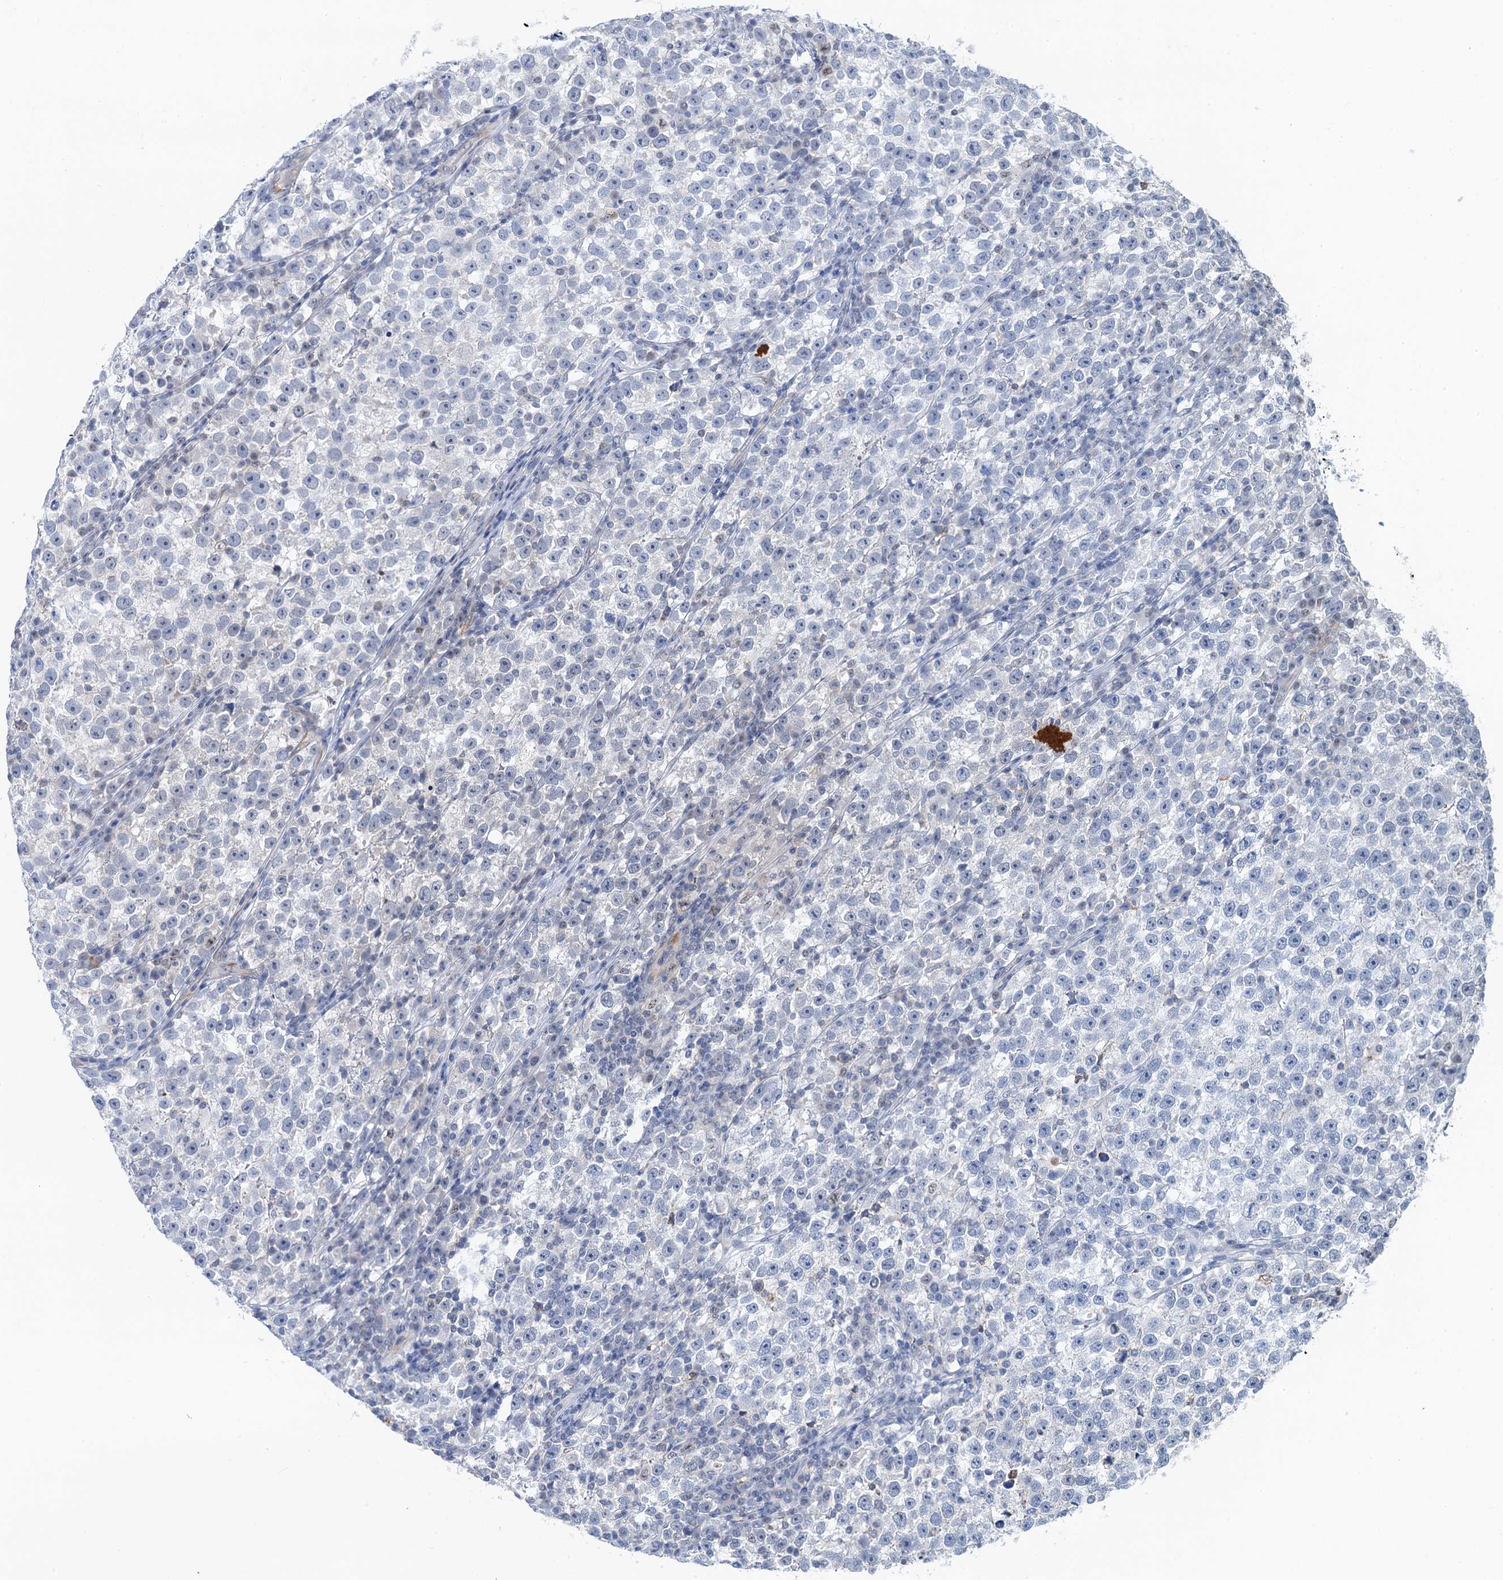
{"staining": {"intensity": "negative", "quantity": "none", "location": "none"}, "tissue": "testis cancer", "cell_type": "Tumor cells", "image_type": "cancer", "snomed": [{"axis": "morphology", "description": "Normal tissue, NOS"}, {"axis": "morphology", "description": "Seminoma, NOS"}, {"axis": "topography", "description": "Testis"}], "caption": "This is an immunohistochemistry (IHC) photomicrograph of testis seminoma. There is no expression in tumor cells.", "gene": "TMA16", "patient": {"sex": "male", "age": 43}}